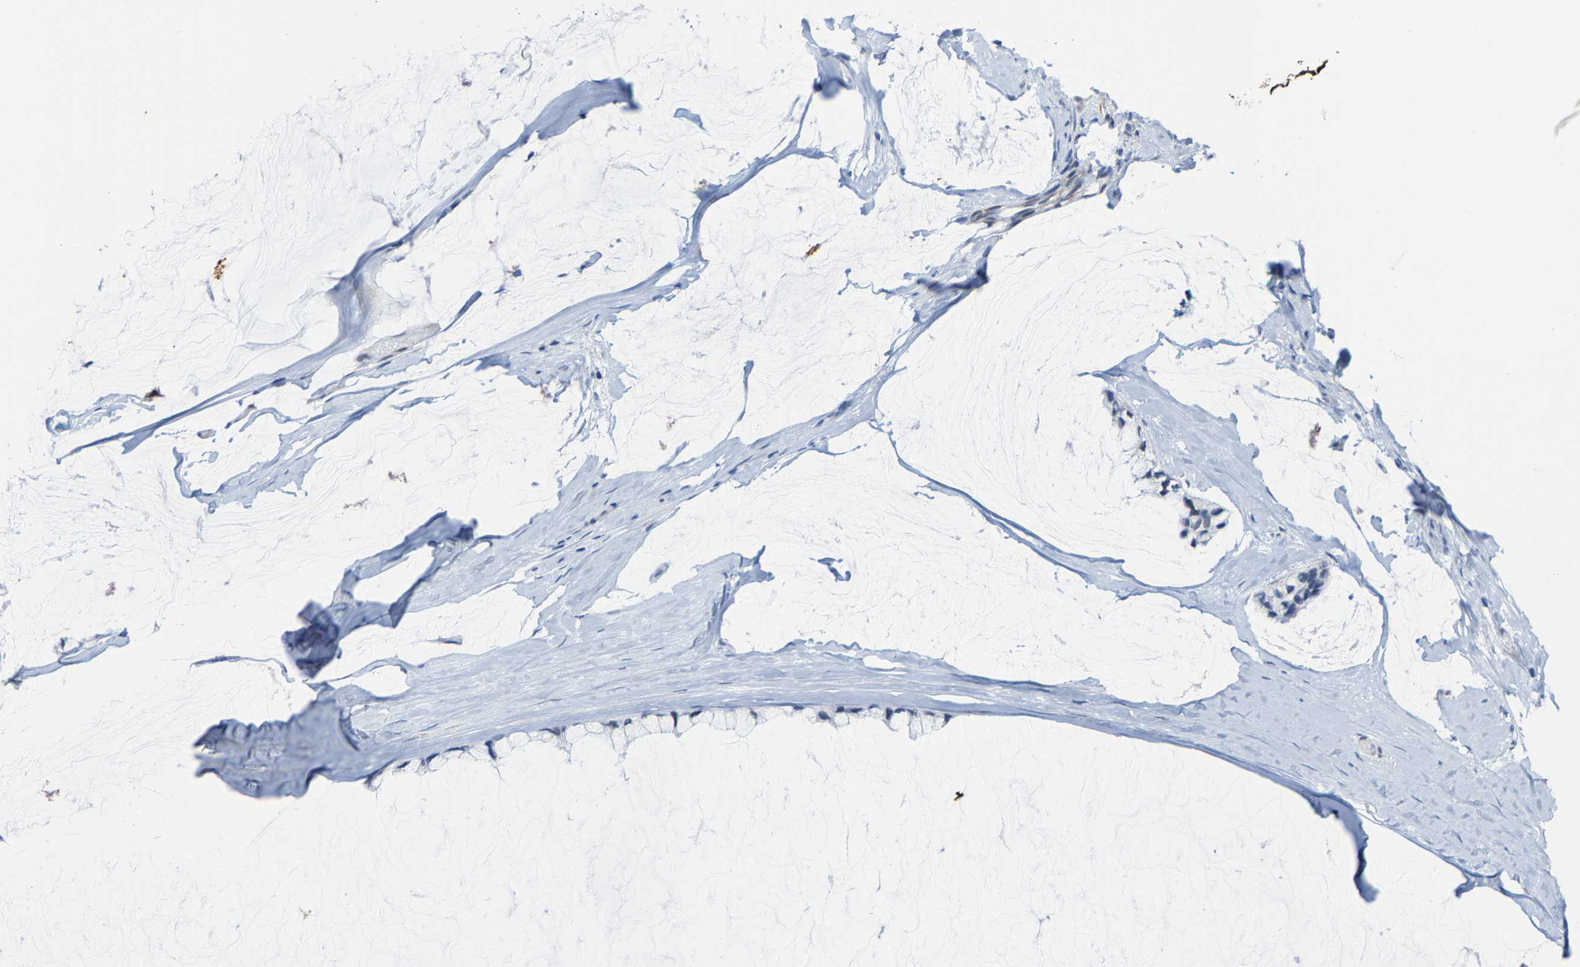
{"staining": {"intensity": "negative", "quantity": "none", "location": "none"}, "tissue": "ovarian cancer", "cell_type": "Tumor cells", "image_type": "cancer", "snomed": [{"axis": "morphology", "description": "Cystadenocarcinoma, mucinous, NOS"}, {"axis": "topography", "description": "Ovary"}], "caption": "This is an immunohistochemistry (IHC) histopathology image of human ovarian mucinous cystadenocarcinoma. There is no staining in tumor cells.", "gene": "FAM180A", "patient": {"sex": "female", "age": 39}}